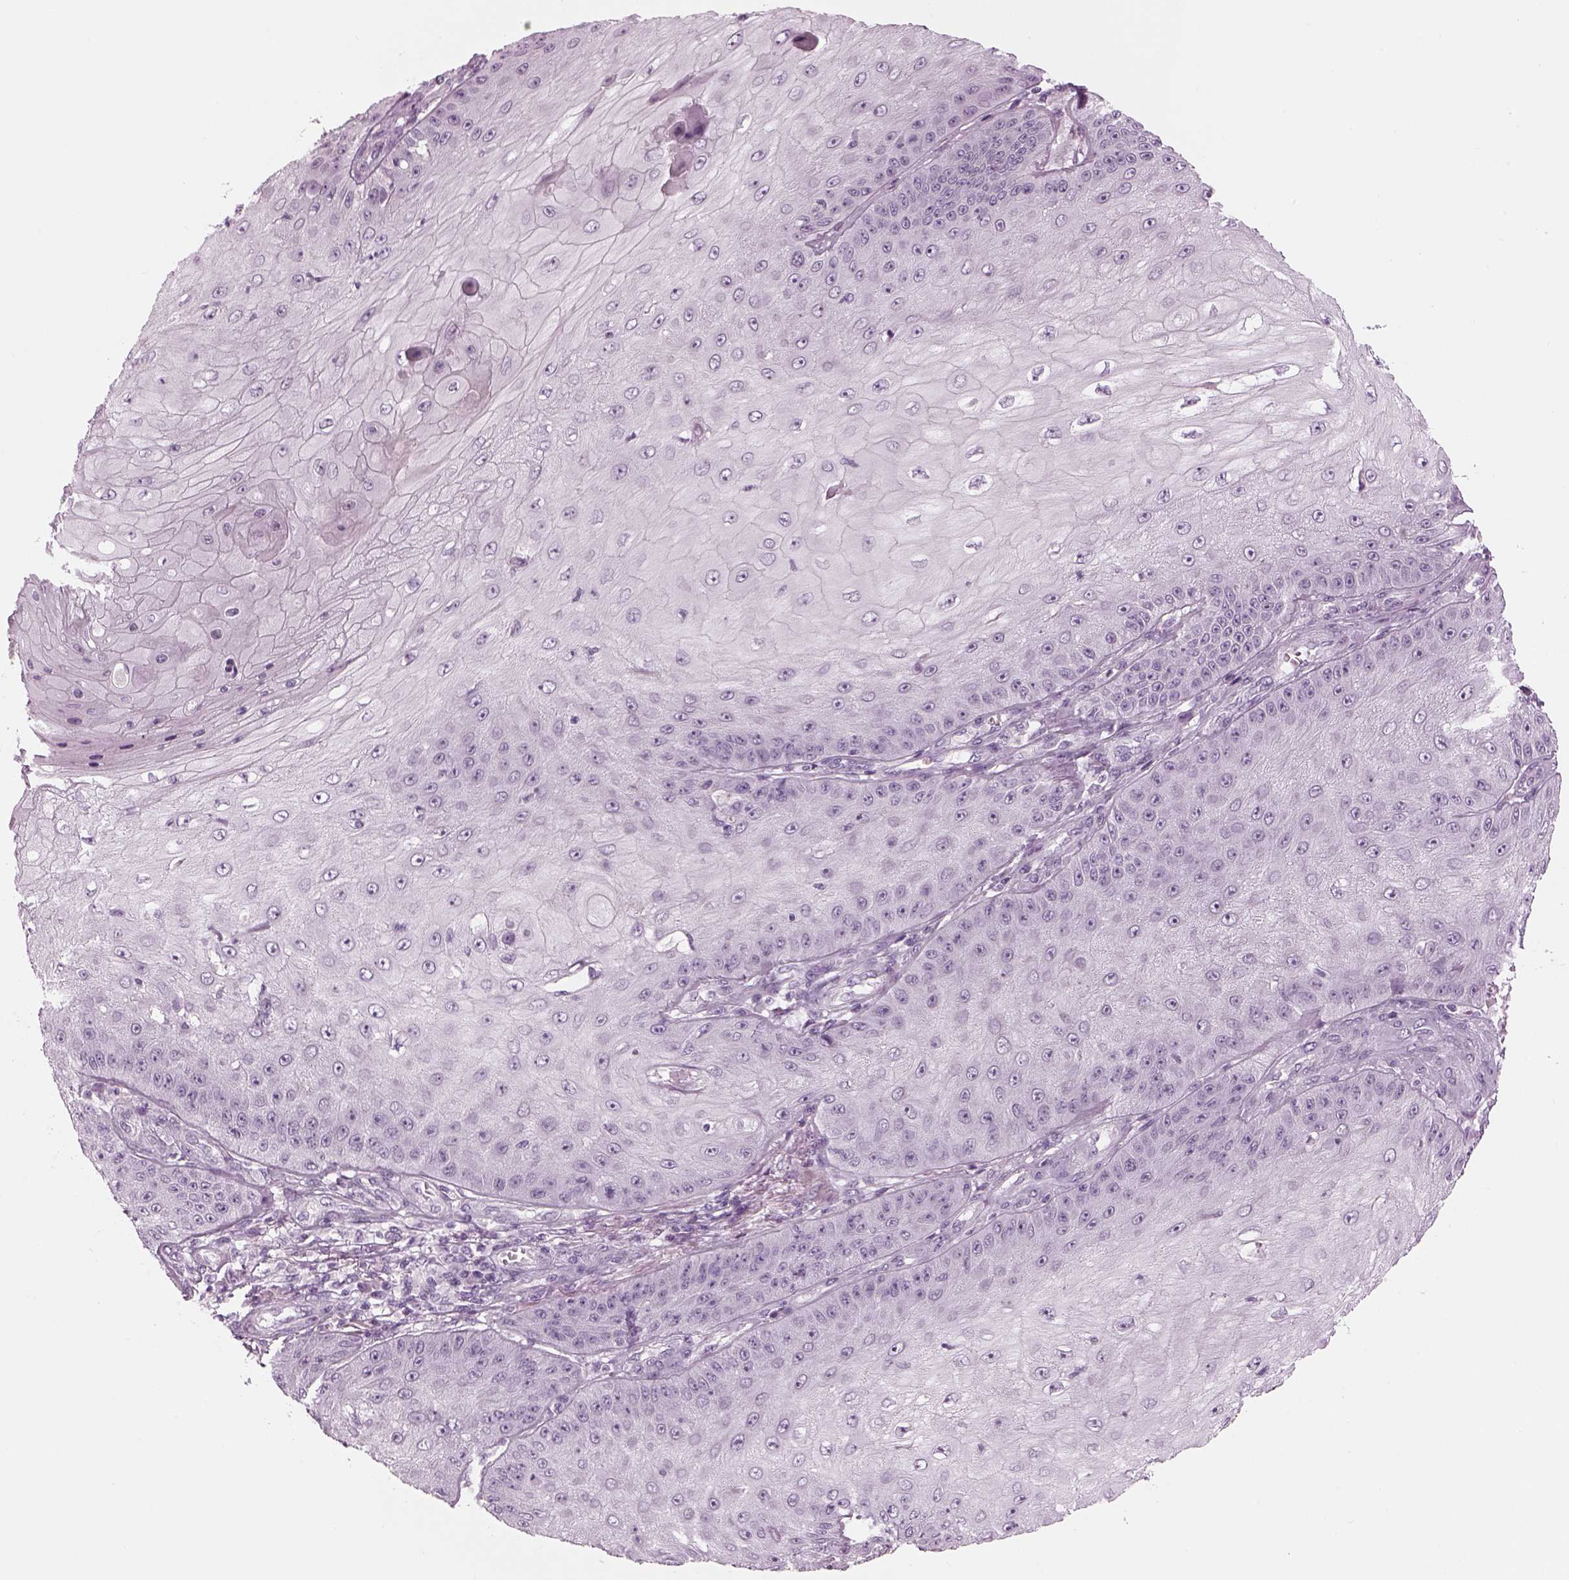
{"staining": {"intensity": "negative", "quantity": "none", "location": "none"}, "tissue": "skin cancer", "cell_type": "Tumor cells", "image_type": "cancer", "snomed": [{"axis": "morphology", "description": "Squamous cell carcinoma, NOS"}, {"axis": "topography", "description": "Skin"}], "caption": "Skin cancer stained for a protein using IHC demonstrates no positivity tumor cells.", "gene": "LRRIQ3", "patient": {"sex": "male", "age": 70}}